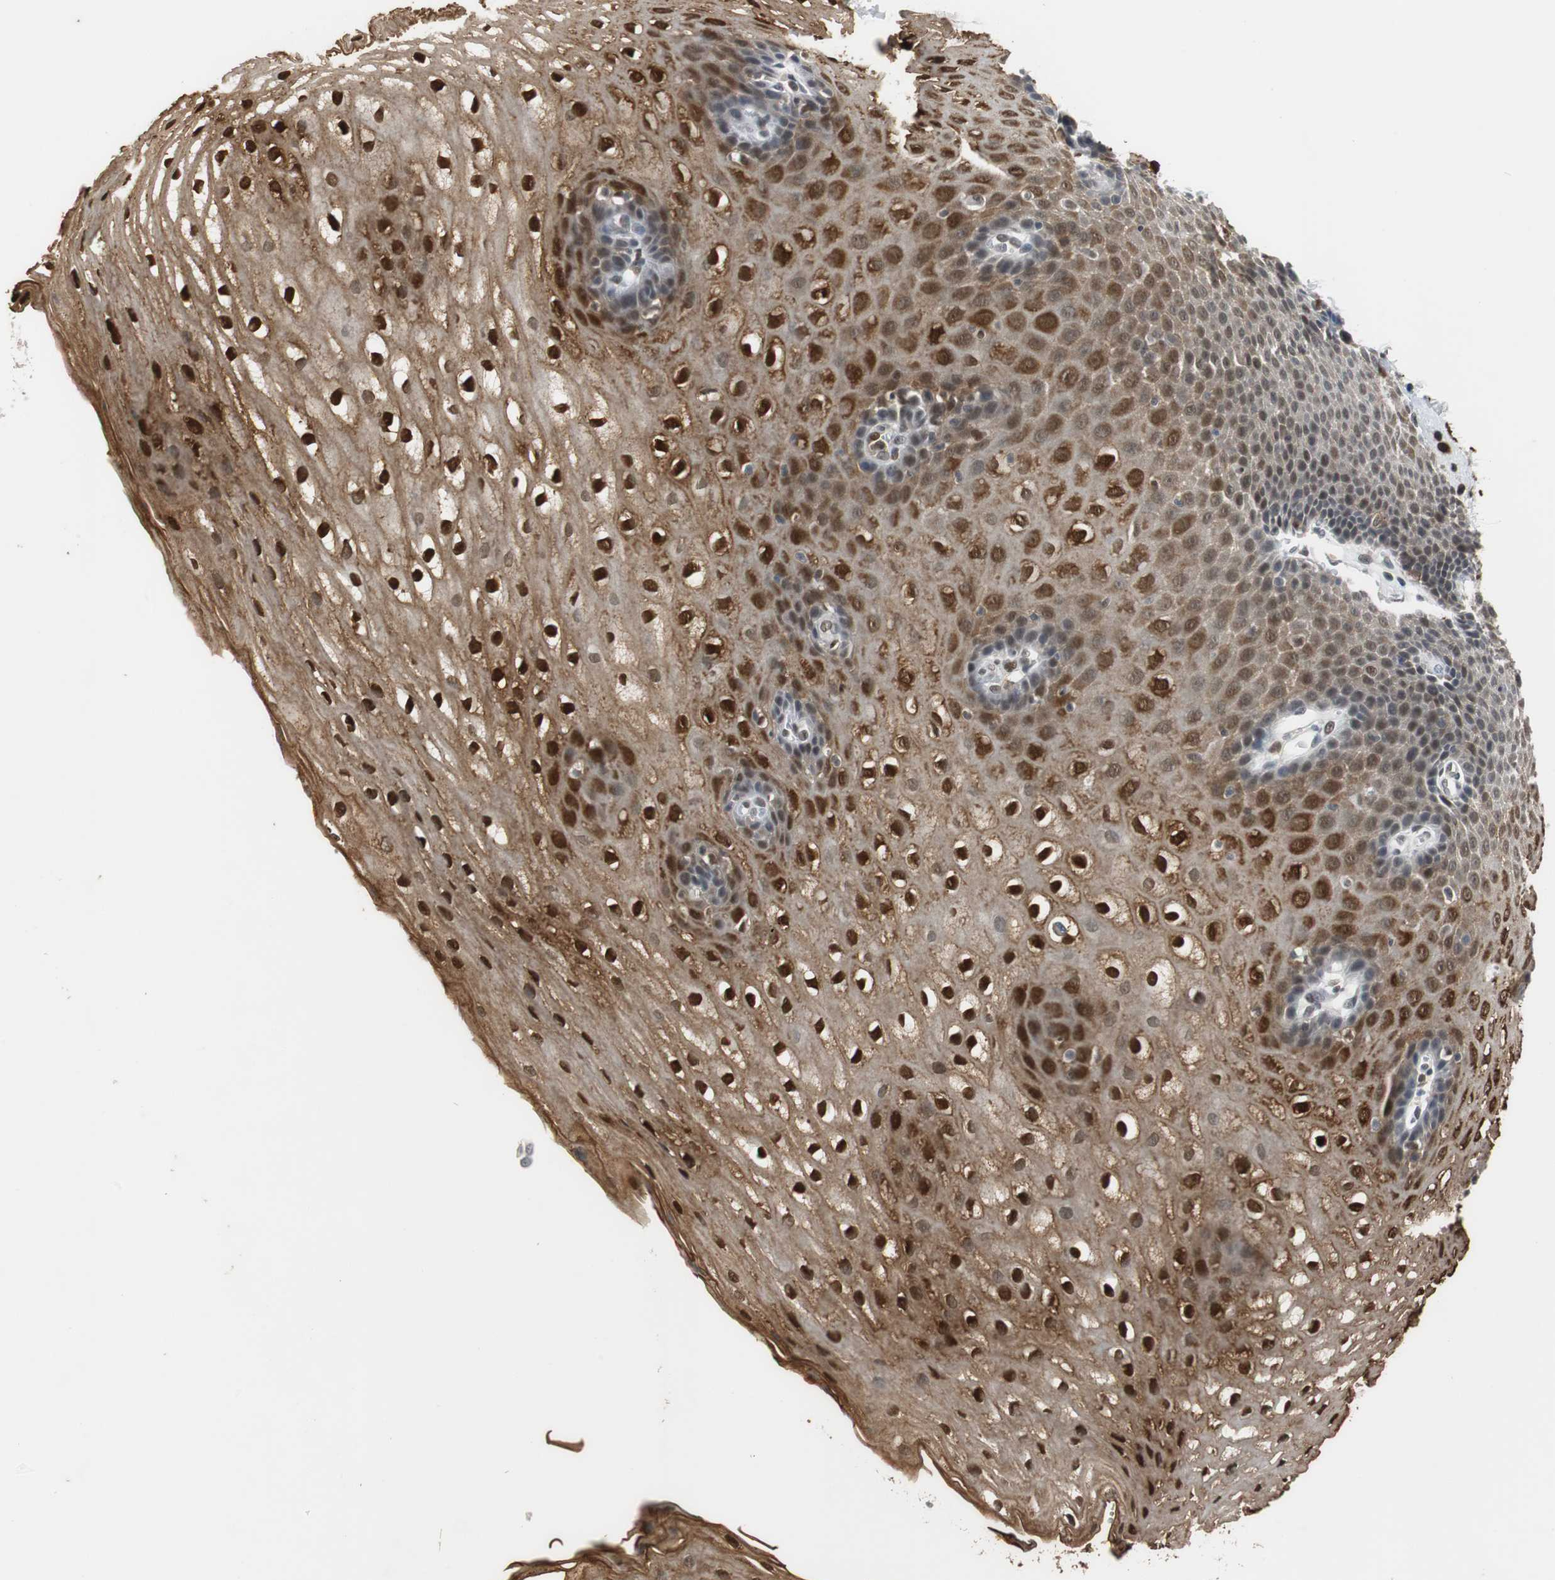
{"staining": {"intensity": "strong", "quantity": ">75%", "location": "cytoplasmic/membranous,nuclear"}, "tissue": "esophagus", "cell_type": "Squamous epithelial cells", "image_type": "normal", "snomed": [{"axis": "morphology", "description": "Normal tissue, NOS"}, {"axis": "topography", "description": "Esophagus"}], "caption": "This is a micrograph of IHC staining of benign esophagus, which shows strong expression in the cytoplasmic/membranous,nuclear of squamous epithelial cells.", "gene": "SIRT1", "patient": {"sex": "male", "age": 48}}